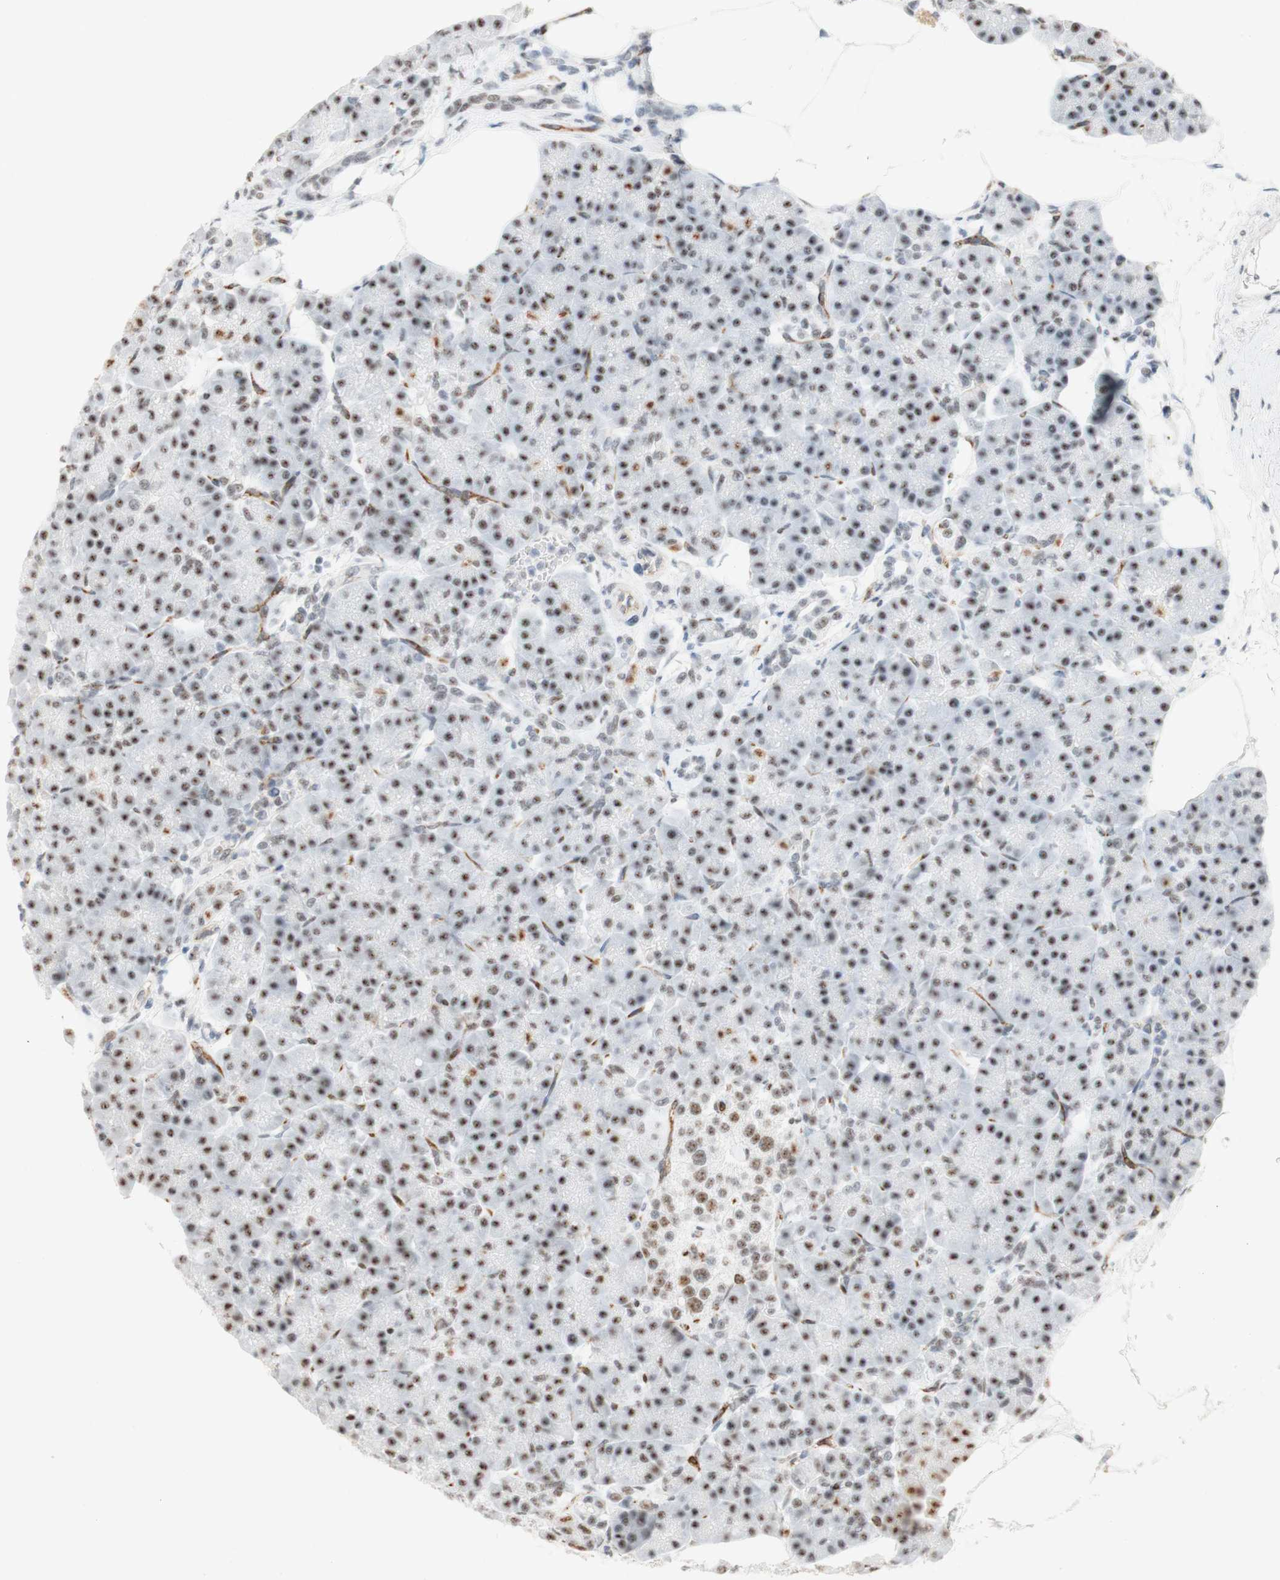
{"staining": {"intensity": "moderate", "quantity": "25%-75%", "location": "nuclear"}, "tissue": "pancreas", "cell_type": "Exocrine glandular cells", "image_type": "normal", "snomed": [{"axis": "morphology", "description": "Normal tissue, NOS"}, {"axis": "topography", "description": "Pancreas"}], "caption": "IHC micrograph of normal pancreas: pancreas stained using IHC displays medium levels of moderate protein expression localized specifically in the nuclear of exocrine glandular cells, appearing as a nuclear brown color.", "gene": "SAP18", "patient": {"sex": "female", "age": 70}}